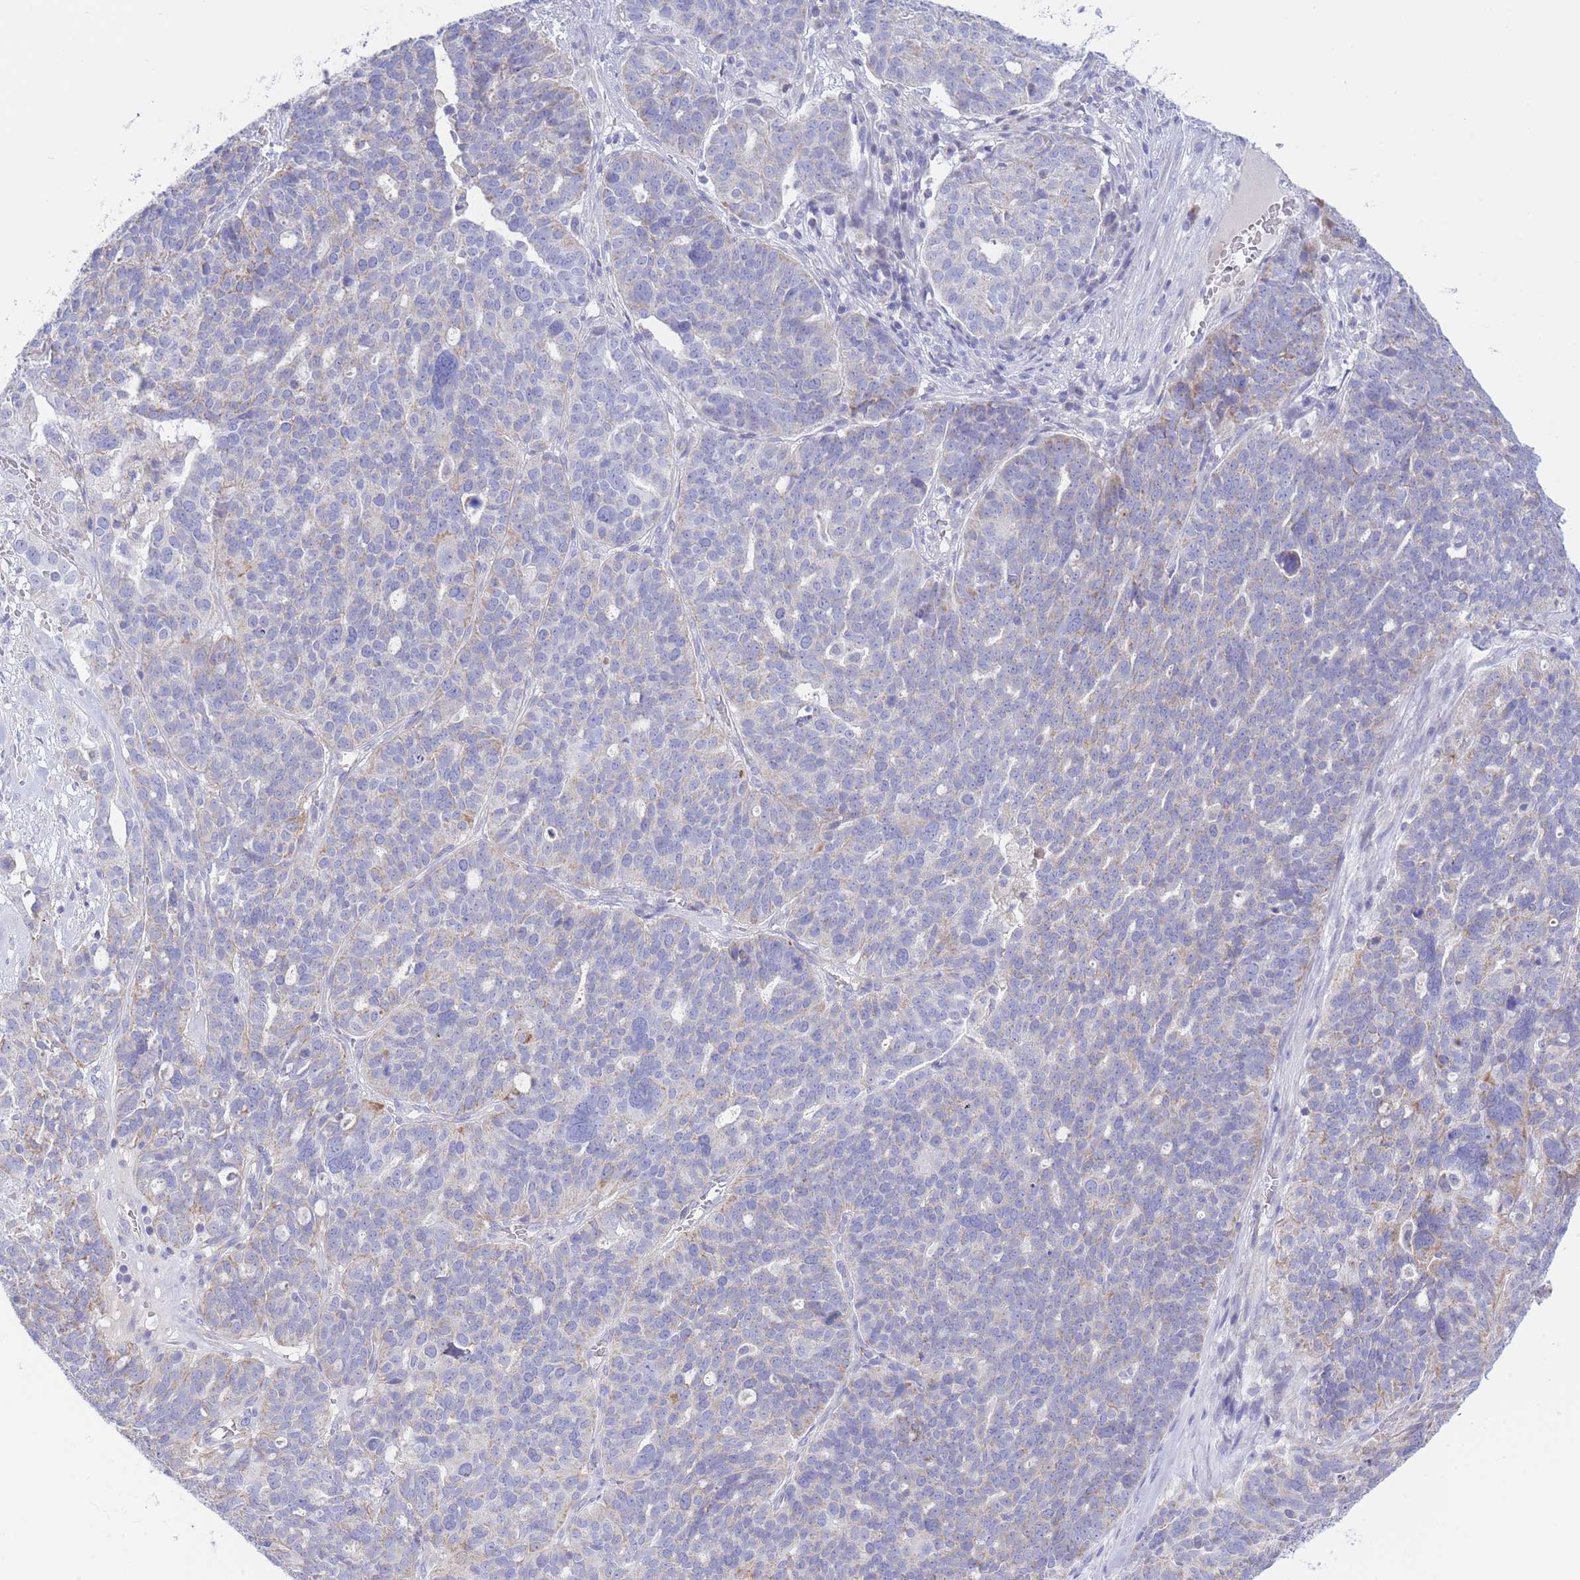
{"staining": {"intensity": "weak", "quantity": "<25%", "location": "cytoplasmic/membranous"}, "tissue": "ovarian cancer", "cell_type": "Tumor cells", "image_type": "cancer", "snomed": [{"axis": "morphology", "description": "Cystadenocarcinoma, serous, NOS"}, {"axis": "topography", "description": "Ovary"}], "caption": "The IHC photomicrograph has no significant expression in tumor cells of ovarian cancer tissue.", "gene": "NANP", "patient": {"sex": "female", "age": 59}}